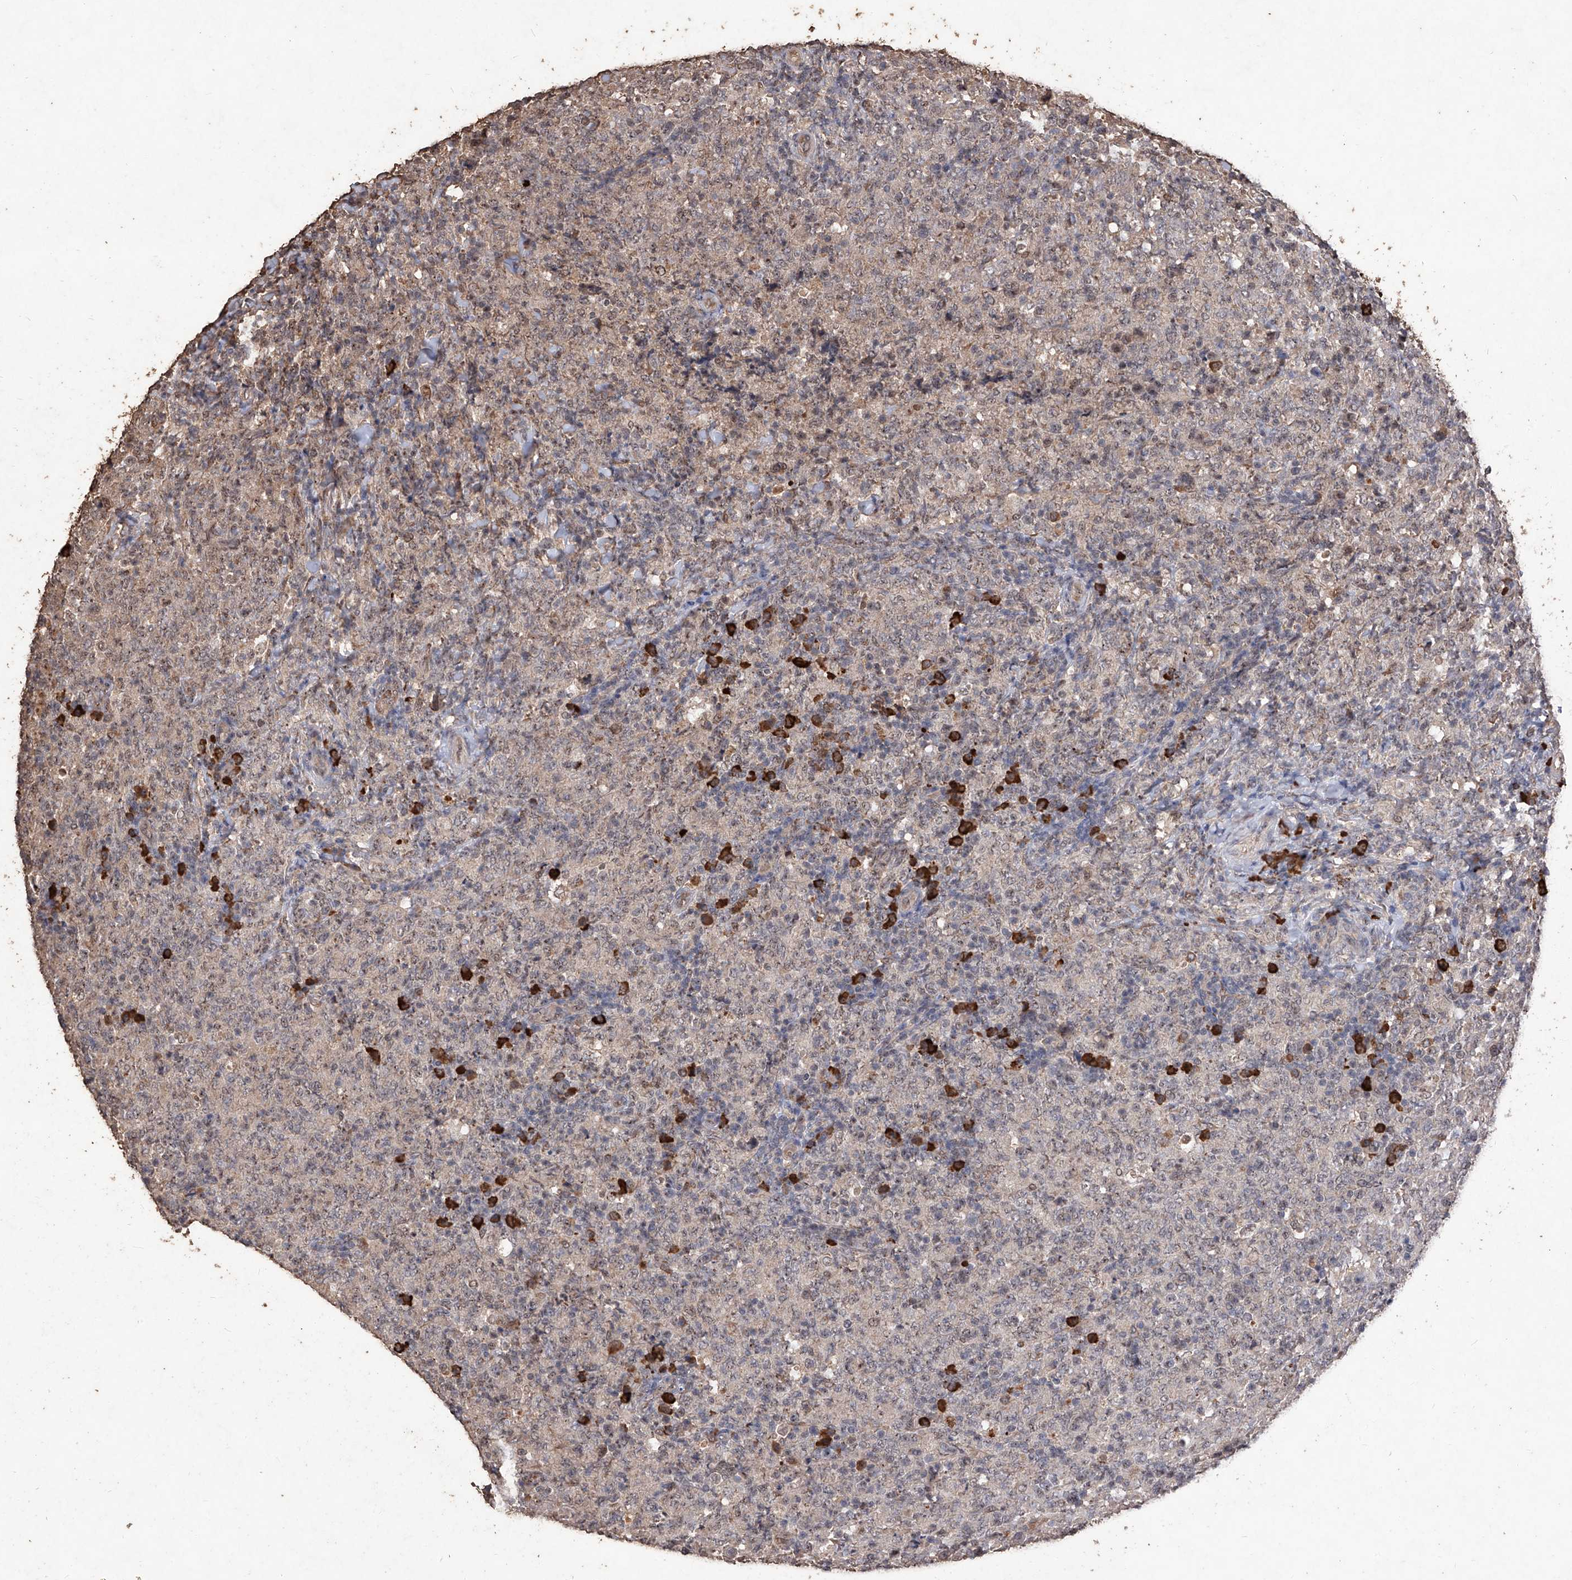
{"staining": {"intensity": "weak", "quantity": "<25%", "location": "nuclear"}, "tissue": "lymphoma", "cell_type": "Tumor cells", "image_type": "cancer", "snomed": [{"axis": "morphology", "description": "Malignant lymphoma, non-Hodgkin's type, High grade"}, {"axis": "topography", "description": "Tonsil"}], "caption": "A high-resolution histopathology image shows immunohistochemistry (IHC) staining of lymphoma, which displays no significant expression in tumor cells. (Stains: DAB immunohistochemistry (IHC) with hematoxylin counter stain, Microscopy: brightfield microscopy at high magnification).", "gene": "EML1", "patient": {"sex": "female", "age": 36}}